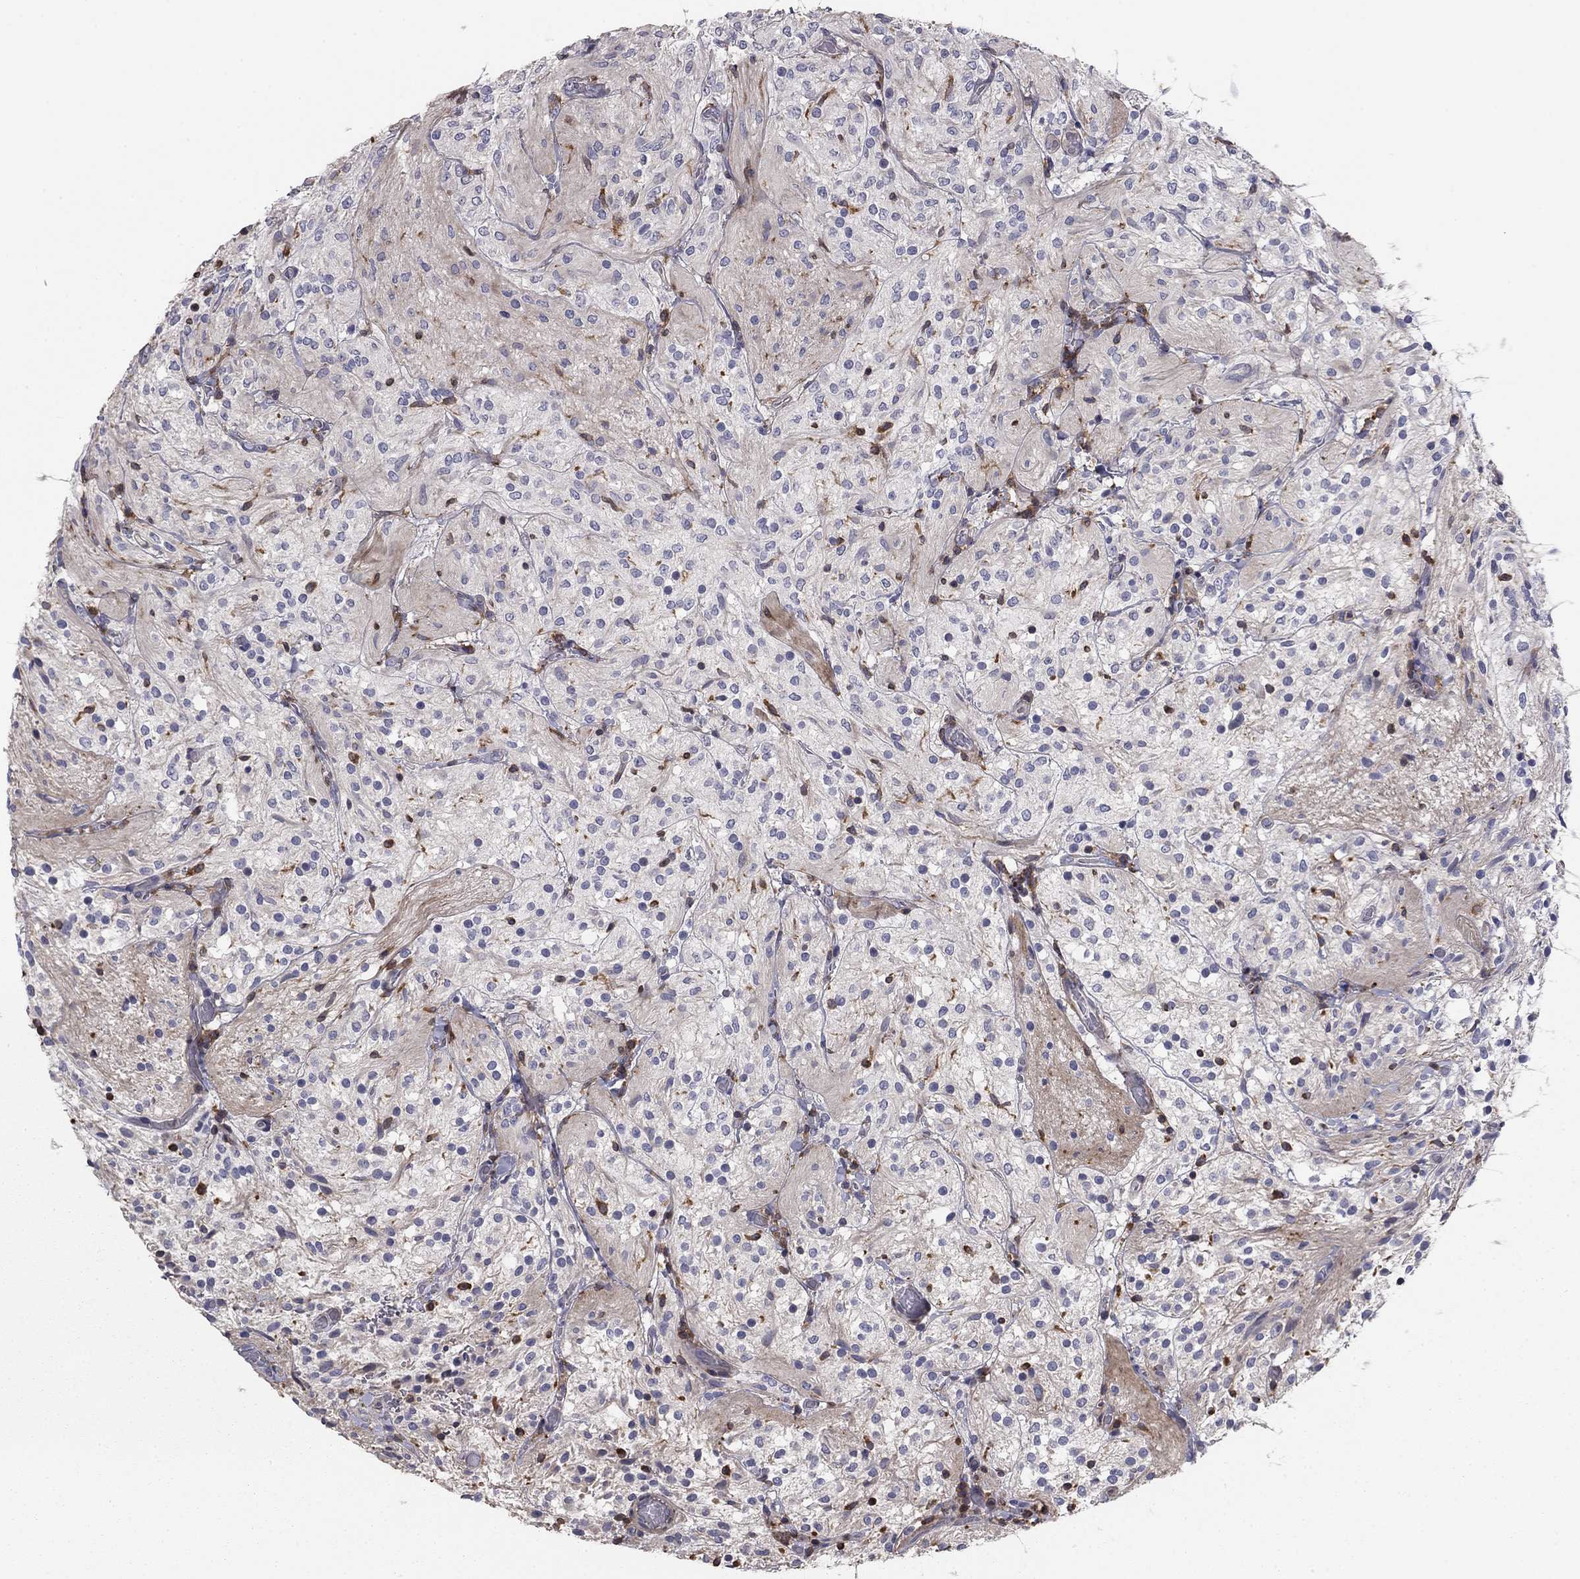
{"staining": {"intensity": "negative", "quantity": "none", "location": "none"}, "tissue": "glioma", "cell_type": "Tumor cells", "image_type": "cancer", "snomed": [{"axis": "morphology", "description": "Glioma, malignant, Low grade"}, {"axis": "topography", "description": "Brain"}], "caption": "Immunohistochemical staining of glioma reveals no significant positivity in tumor cells.", "gene": "PLCB2", "patient": {"sex": "male", "age": 3}}